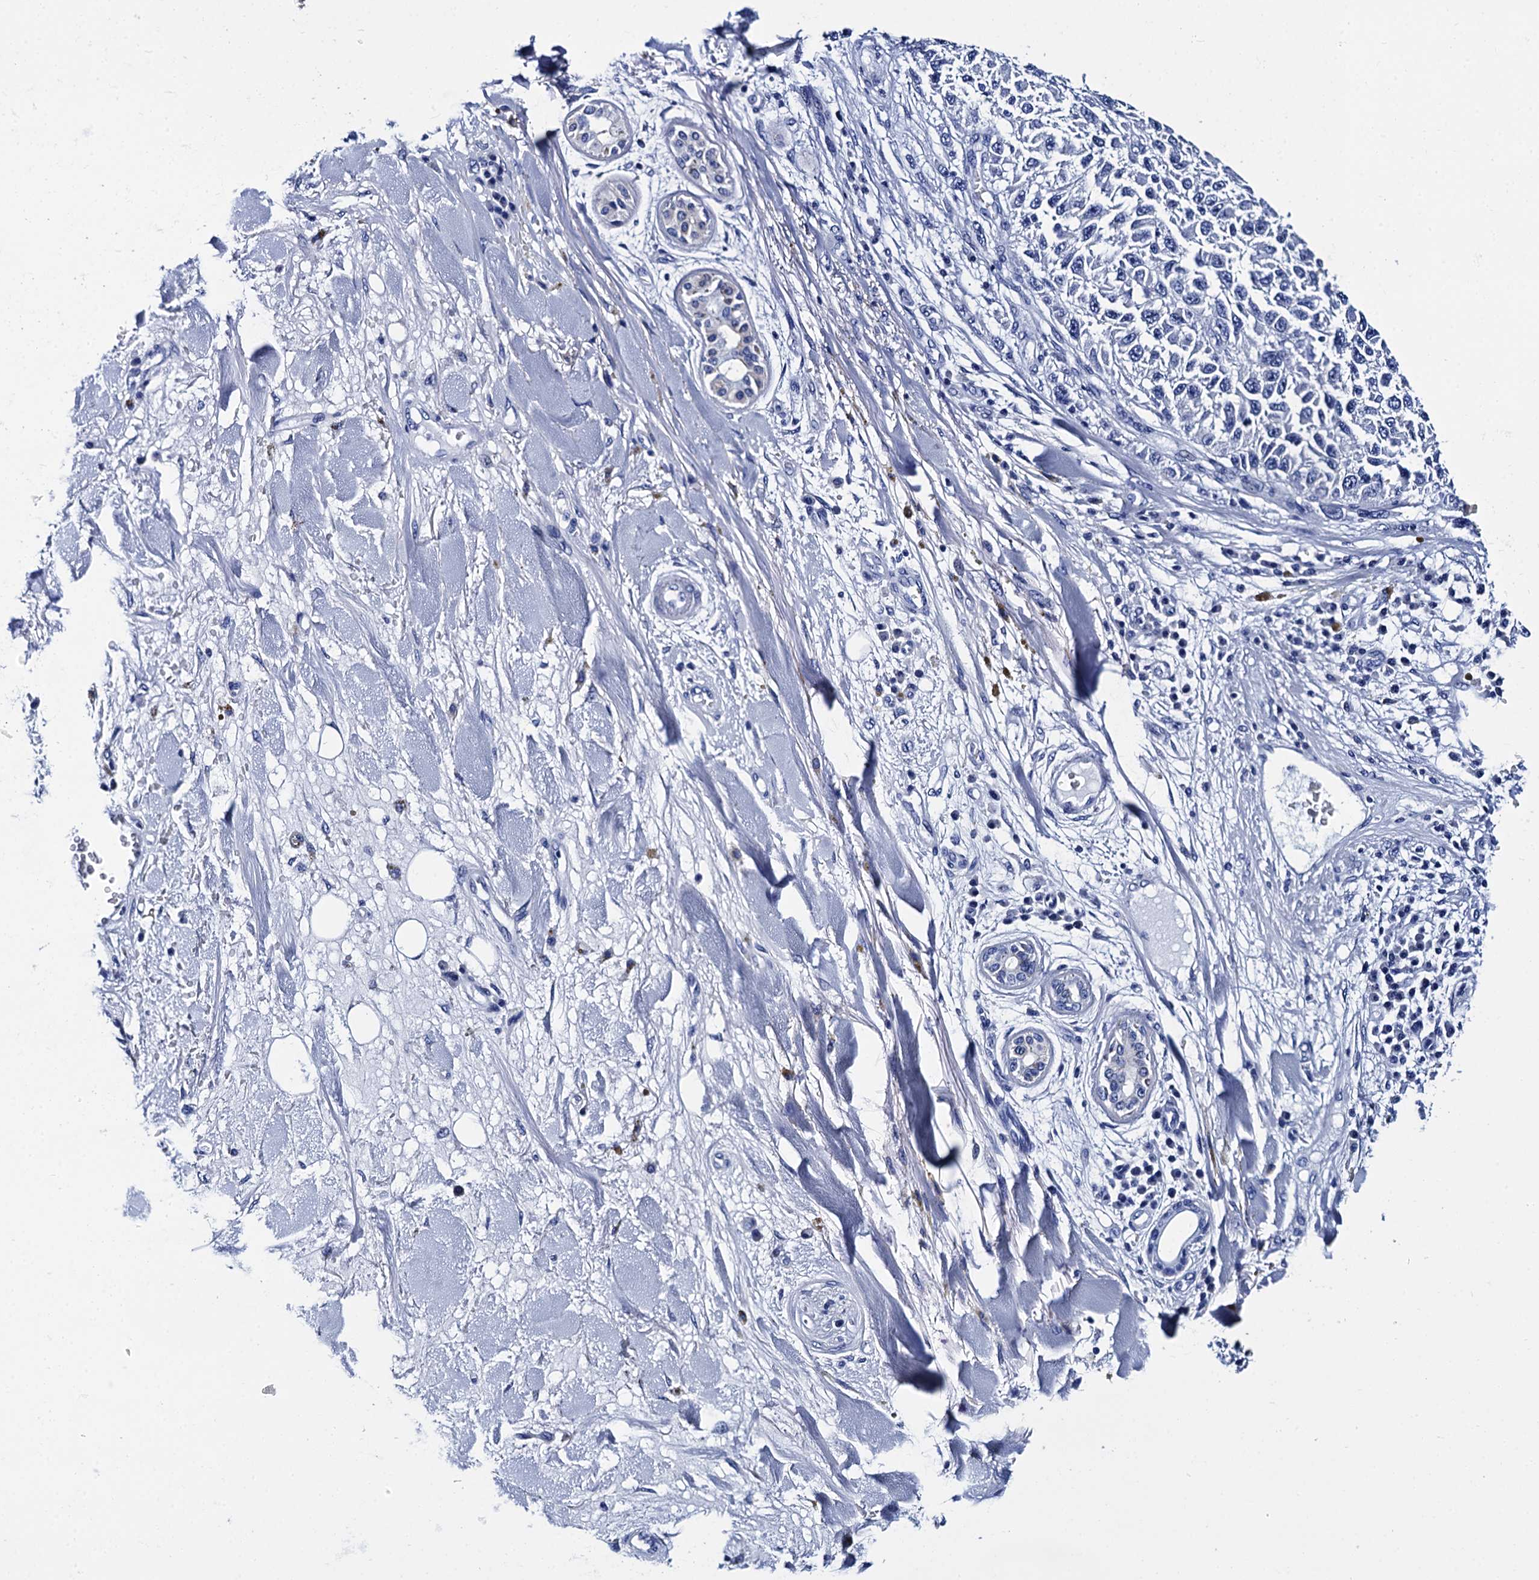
{"staining": {"intensity": "negative", "quantity": "none", "location": "none"}, "tissue": "melanoma", "cell_type": "Tumor cells", "image_type": "cancer", "snomed": [{"axis": "morphology", "description": "Normal tissue, NOS"}, {"axis": "morphology", "description": "Malignant melanoma, NOS"}, {"axis": "topography", "description": "Skin"}], "caption": "Immunohistochemistry histopathology image of neoplastic tissue: malignant melanoma stained with DAB exhibits no significant protein expression in tumor cells. (Stains: DAB (3,3'-diaminobenzidine) IHC with hematoxylin counter stain, Microscopy: brightfield microscopy at high magnification).", "gene": "MYBPC3", "patient": {"sex": "female", "age": 96}}